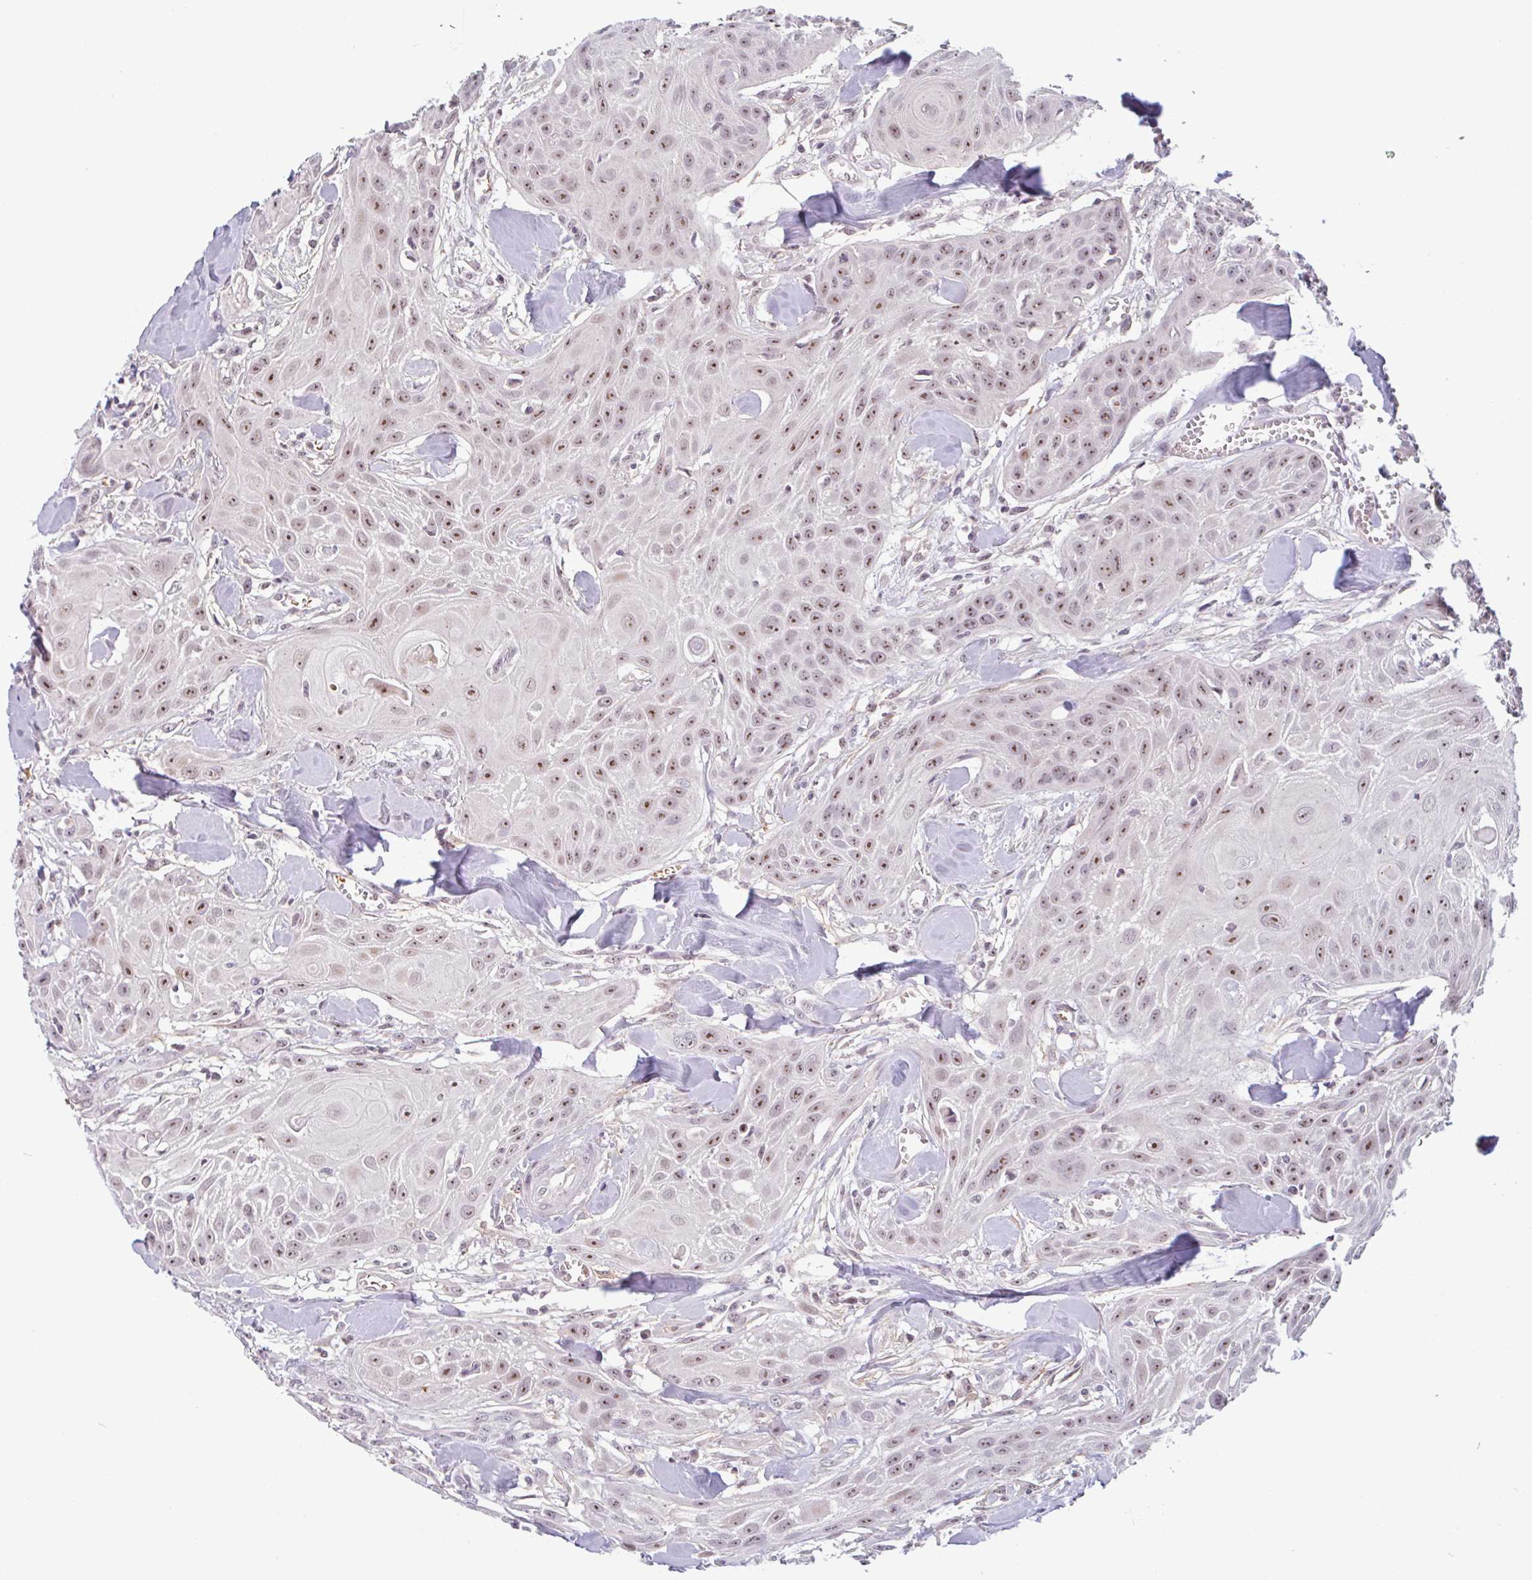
{"staining": {"intensity": "moderate", "quantity": ">75%", "location": "nuclear"}, "tissue": "head and neck cancer", "cell_type": "Tumor cells", "image_type": "cancer", "snomed": [{"axis": "morphology", "description": "Squamous cell carcinoma, NOS"}, {"axis": "topography", "description": "Lymph node"}, {"axis": "topography", "description": "Salivary gland"}, {"axis": "topography", "description": "Head-Neck"}], "caption": "Brown immunohistochemical staining in human squamous cell carcinoma (head and neck) demonstrates moderate nuclear staining in about >75% of tumor cells. Using DAB (3,3'-diaminobenzidine) (brown) and hematoxylin (blue) stains, captured at high magnification using brightfield microscopy.", "gene": "TMEM119", "patient": {"sex": "female", "age": 74}}